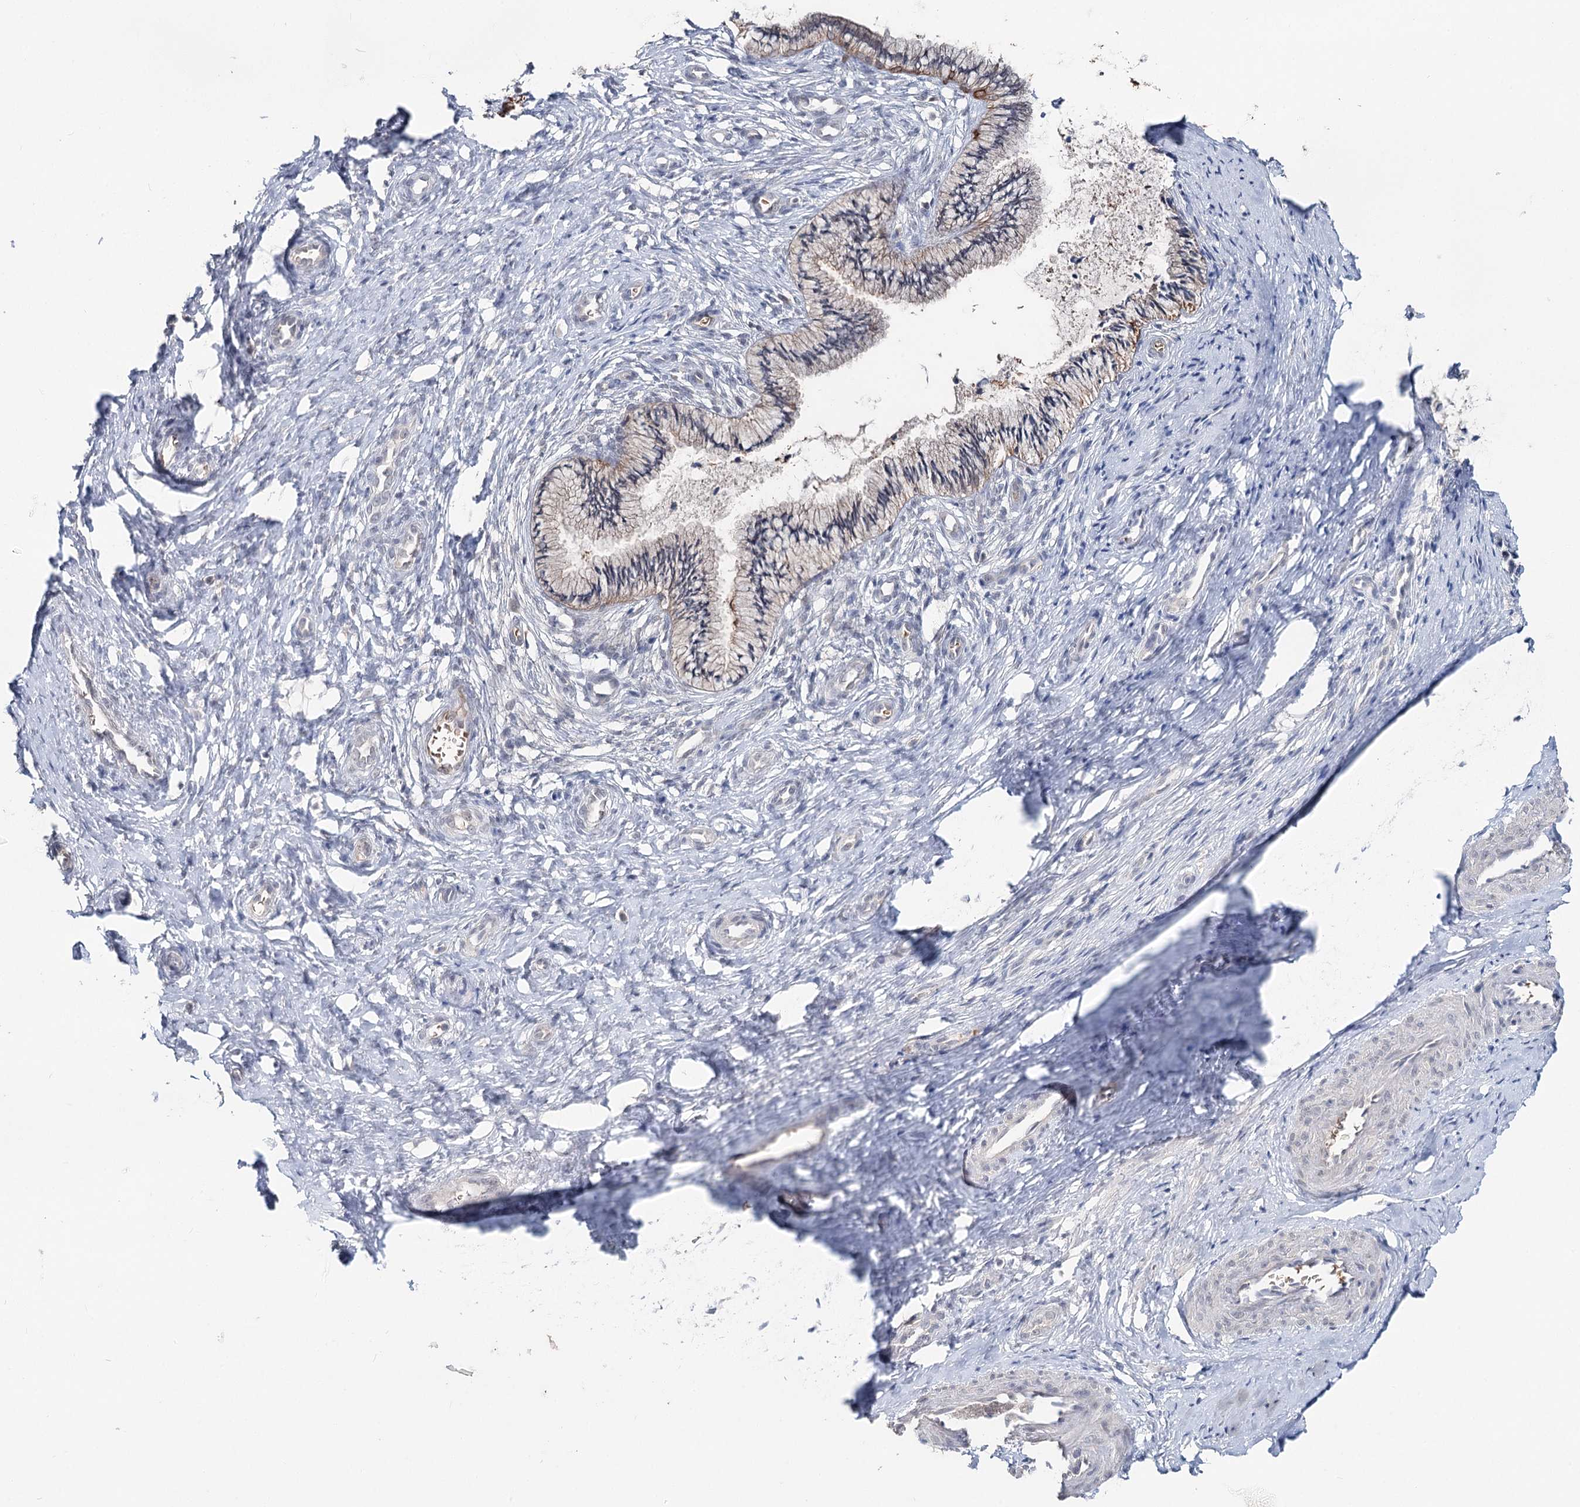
{"staining": {"intensity": "weak", "quantity": "<25%", "location": "cytoplasmic/membranous"}, "tissue": "cervix", "cell_type": "Glandular cells", "image_type": "normal", "snomed": [{"axis": "morphology", "description": "Normal tissue, NOS"}, {"axis": "topography", "description": "Cervix"}], "caption": "High magnification brightfield microscopy of benign cervix stained with DAB (brown) and counterstained with hematoxylin (blue): glandular cells show no significant staining. (DAB (3,3'-diaminobenzidine) immunohistochemistry (IHC), high magnification).", "gene": "FBXO7", "patient": {"sex": "female", "age": 36}}